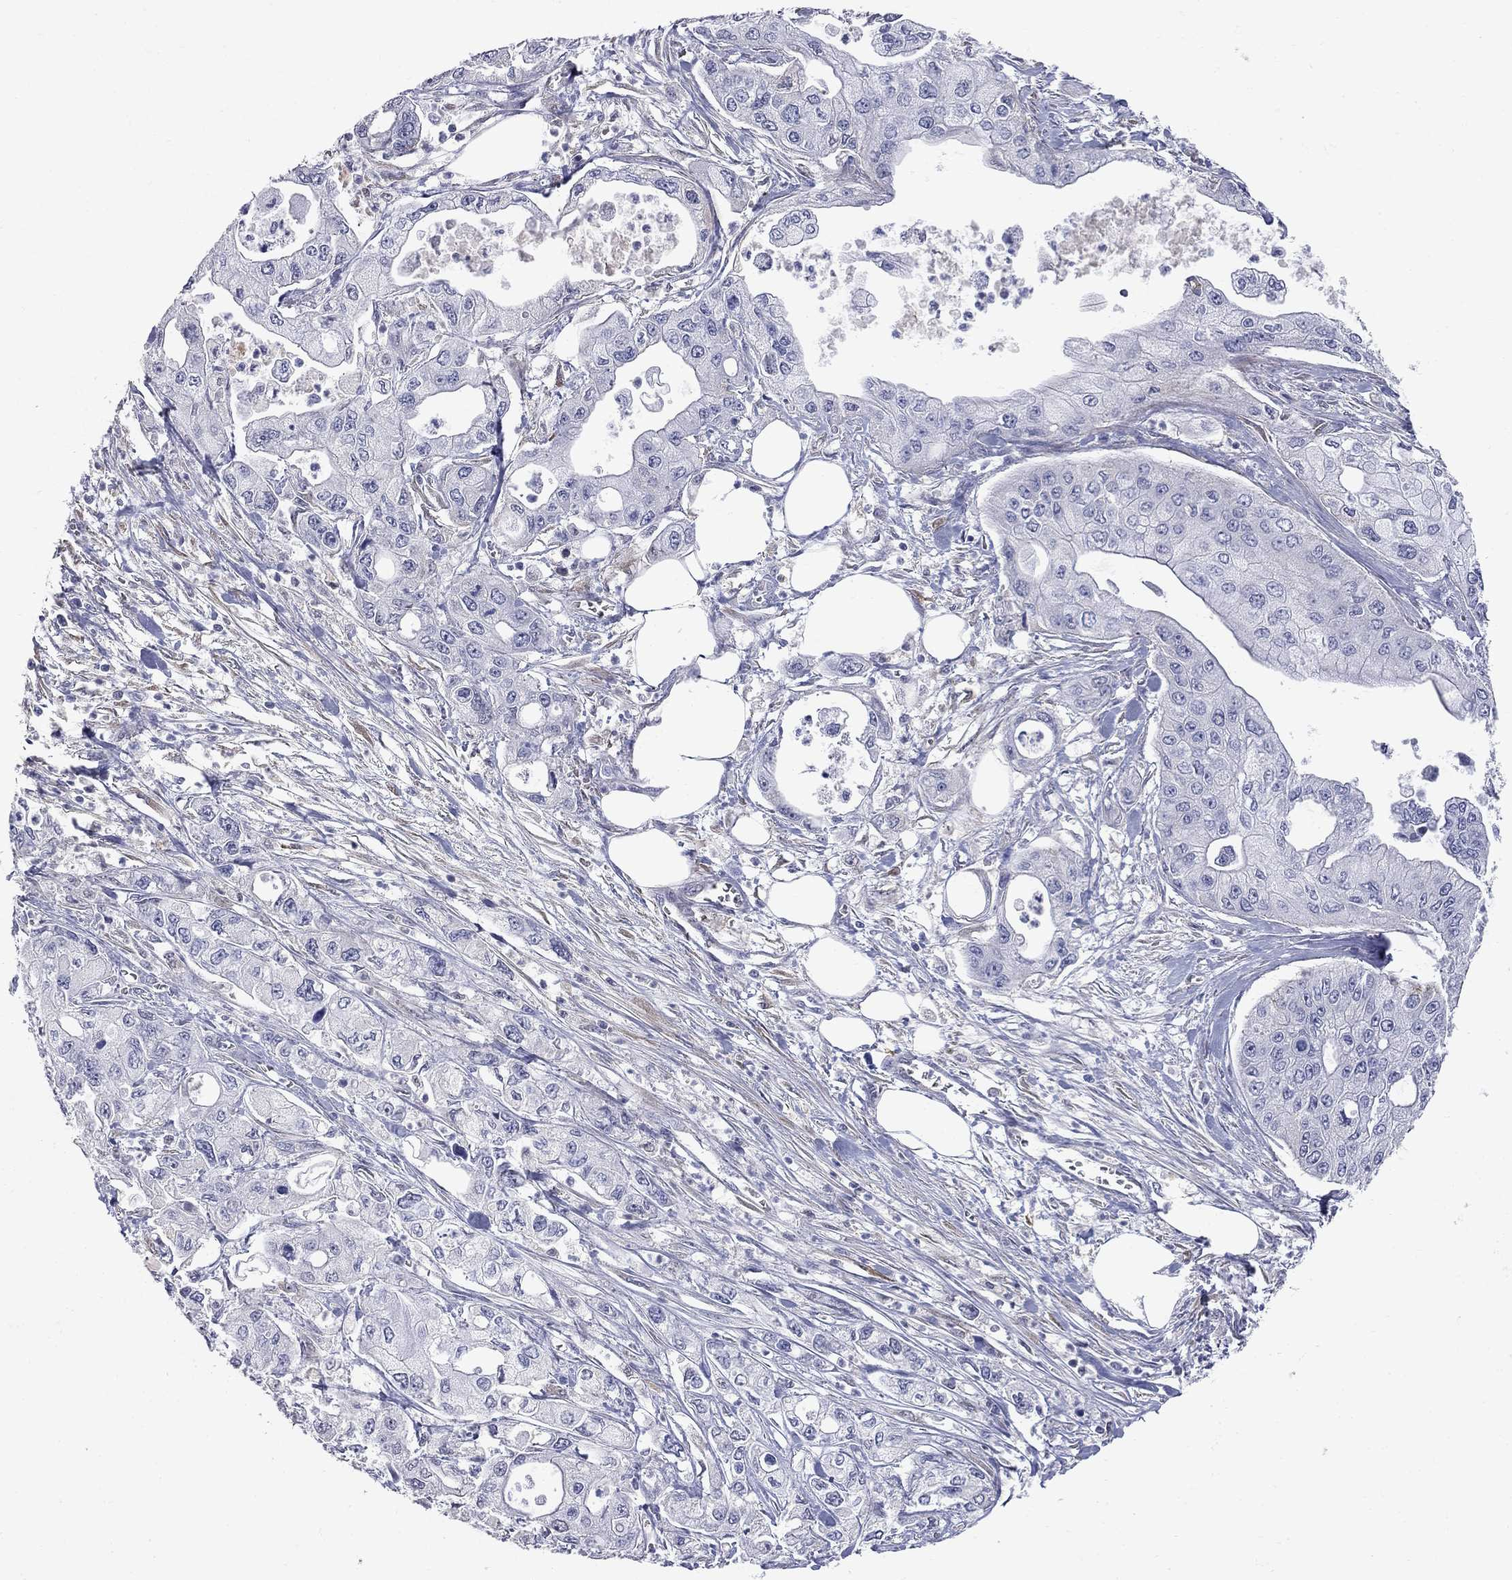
{"staining": {"intensity": "negative", "quantity": "none", "location": "none"}, "tissue": "pancreatic cancer", "cell_type": "Tumor cells", "image_type": "cancer", "snomed": [{"axis": "morphology", "description": "Adenocarcinoma, NOS"}, {"axis": "topography", "description": "Pancreas"}], "caption": "Photomicrograph shows no significant protein staining in tumor cells of pancreatic cancer. The staining is performed using DAB brown chromogen with nuclei counter-stained in using hematoxylin.", "gene": "FAM221B", "patient": {"sex": "male", "age": 70}}